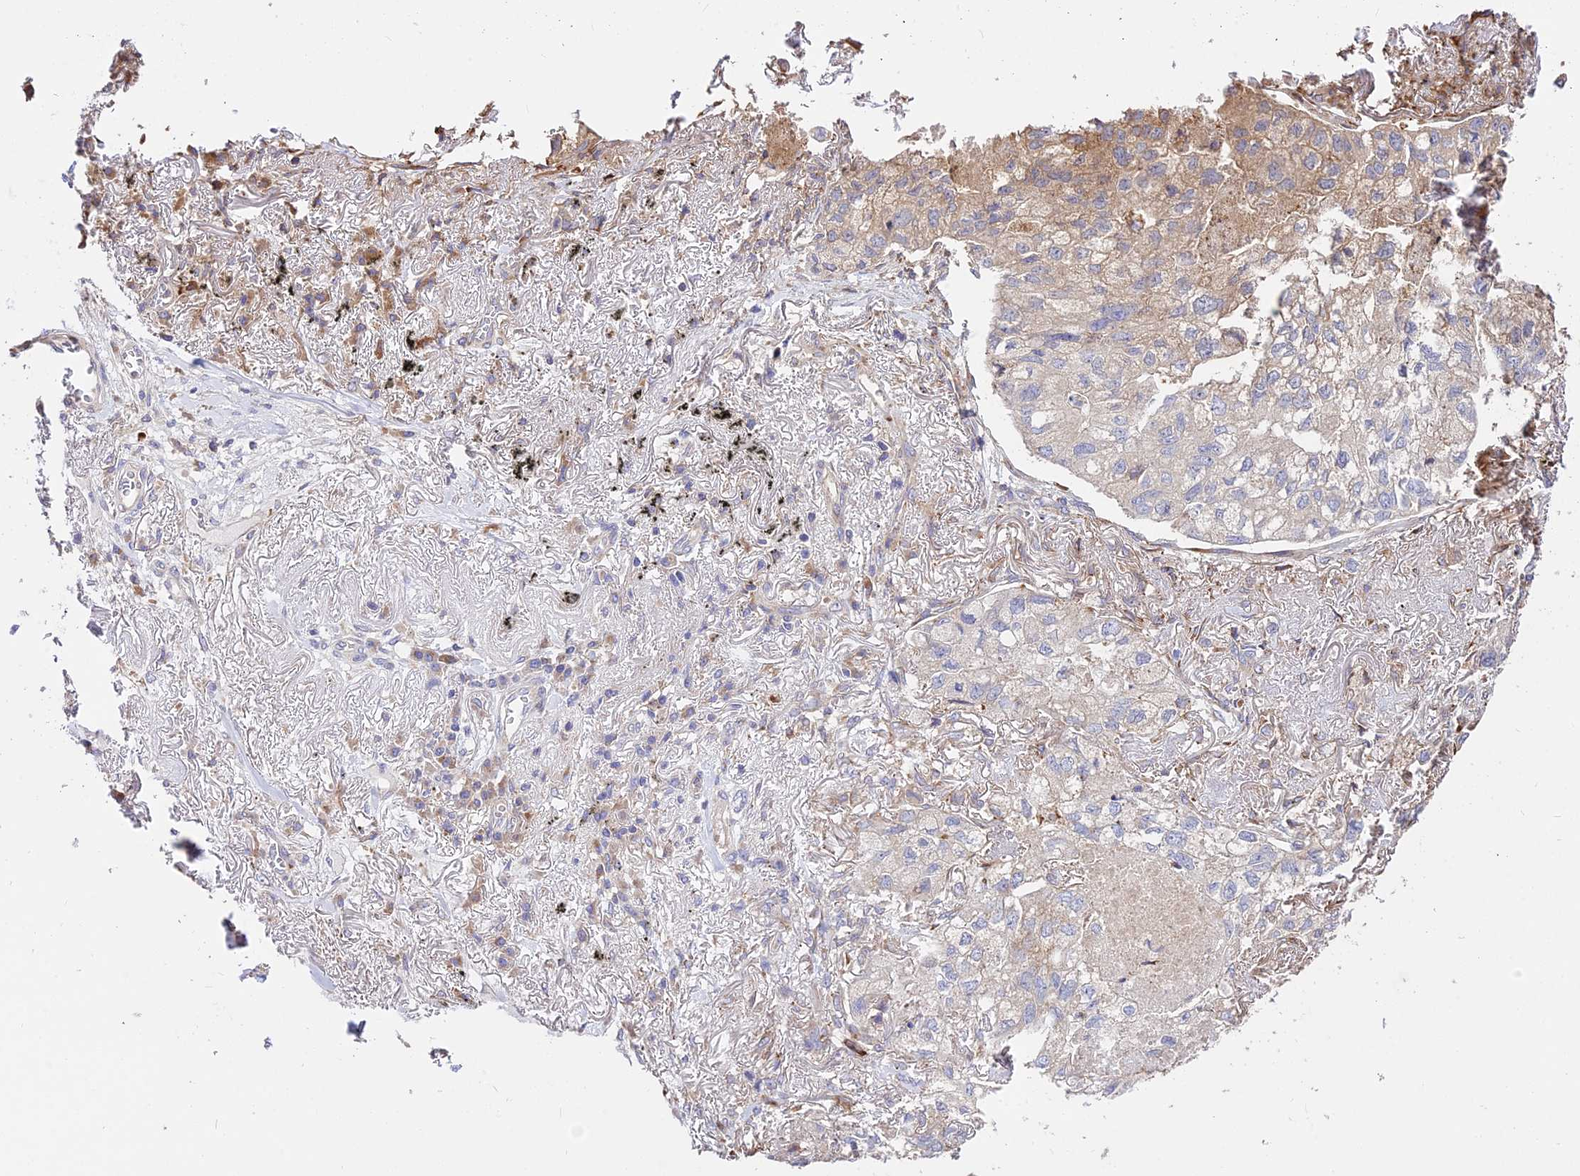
{"staining": {"intensity": "negative", "quantity": "none", "location": "none"}, "tissue": "lung cancer", "cell_type": "Tumor cells", "image_type": "cancer", "snomed": [{"axis": "morphology", "description": "Adenocarcinoma, NOS"}, {"axis": "topography", "description": "Lung"}], "caption": "The image reveals no staining of tumor cells in lung cancer (adenocarcinoma). The staining is performed using DAB brown chromogen with nuclei counter-stained in using hematoxylin.", "gene": "ROCK1", "patient": {"sex": "male", "age": 65}}